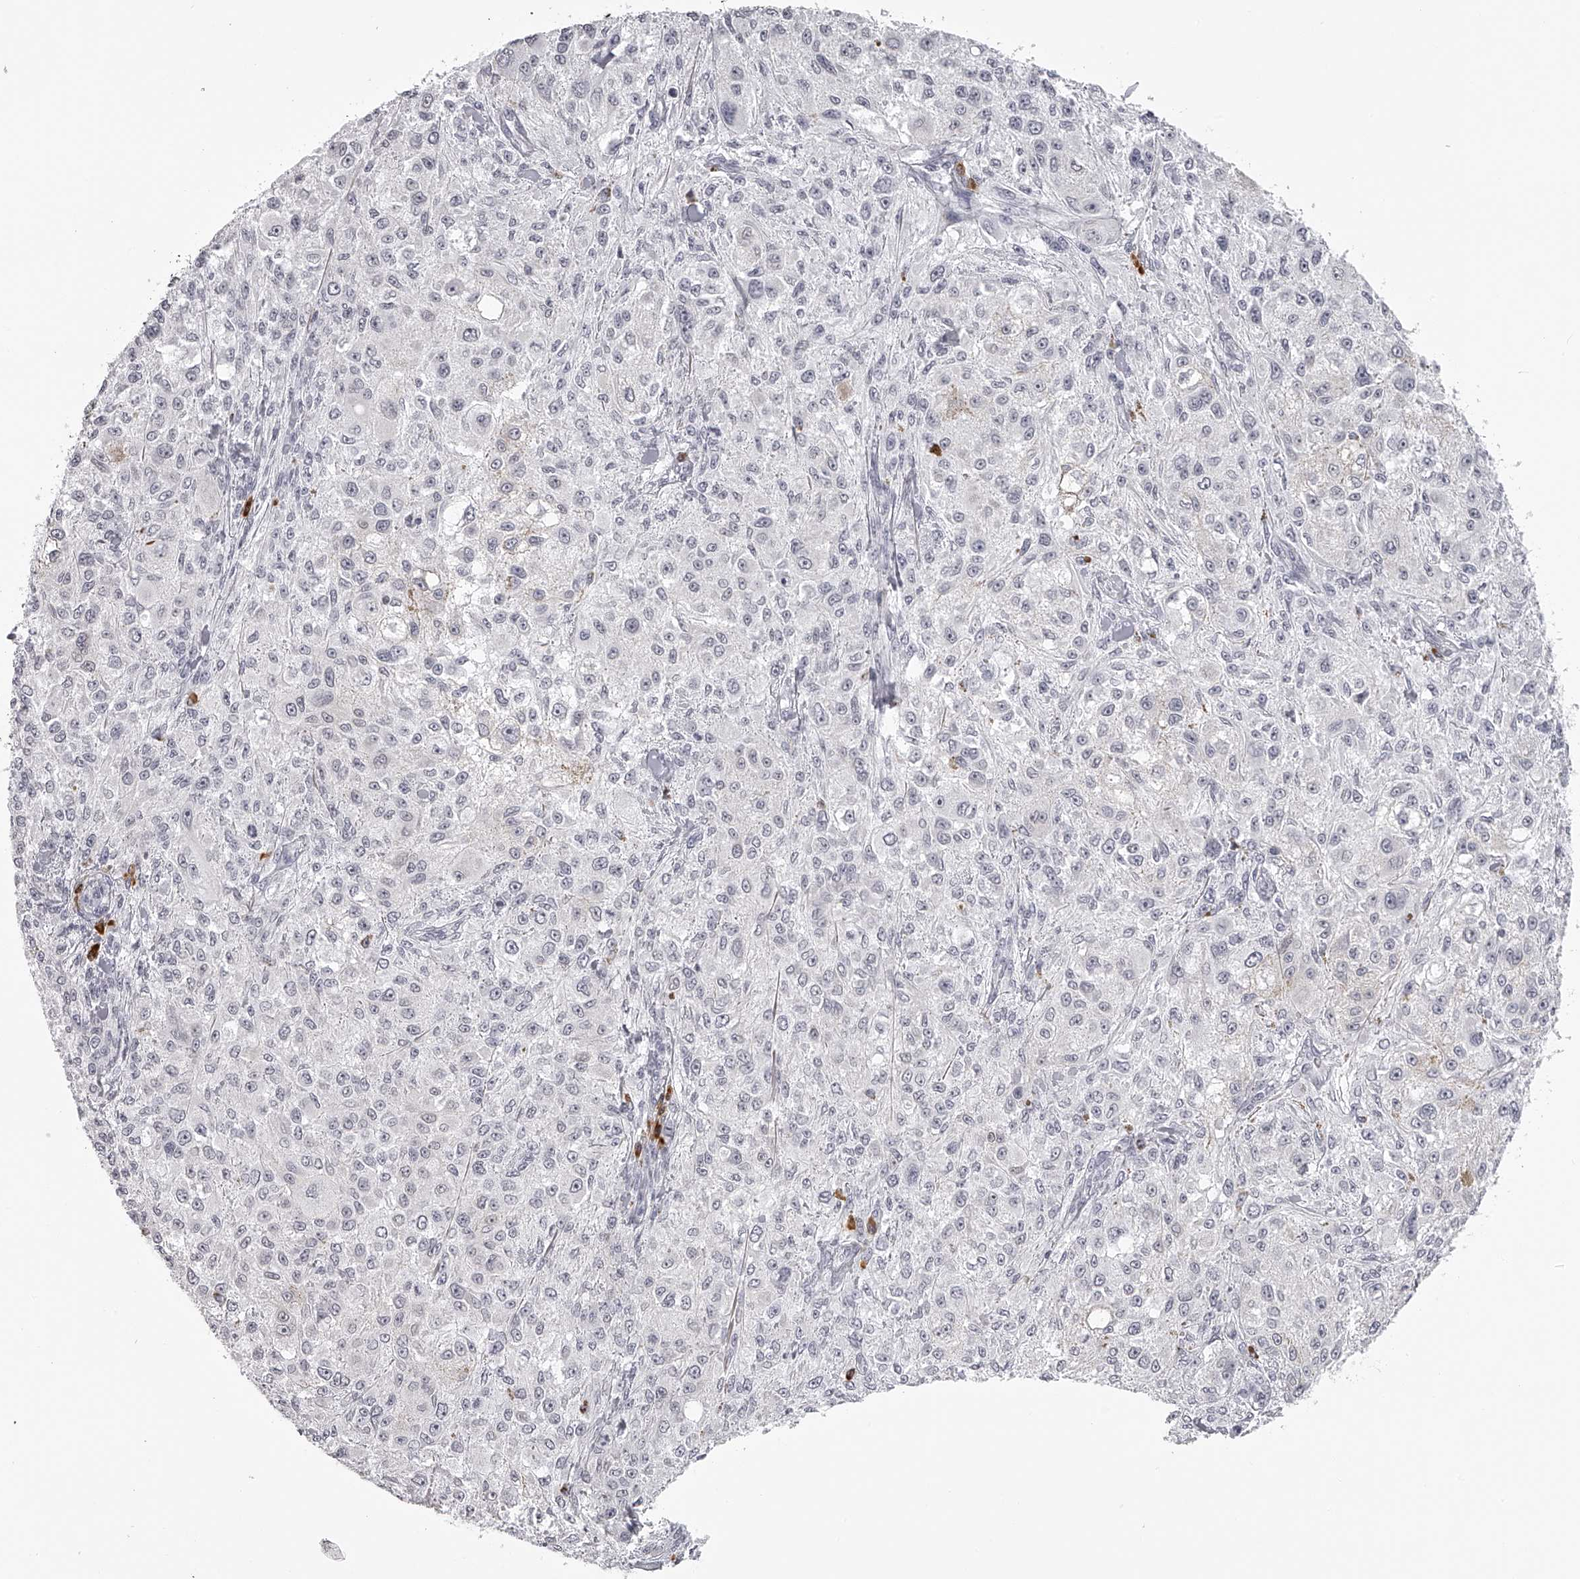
{"staining": {"intensity": "negative", "quantity": "none", "location": "none"}, "tissue": "melanoma", "cell_type": "Tumor cells", "image_type": "cancer", "snomed": [{"axis": "morphology", "description": "Necrosis, NOS"}, {"axis": "morphology", "description": "Malignant melanoma, NOS"}, {"axis": "topography", "description": "Skin"}], "caption": "Protein analysis of melanoma demonstrates no significant expression in tumor cells.", "gene": "SEC11C", "patient": {"sex": "female", "age": 87}}